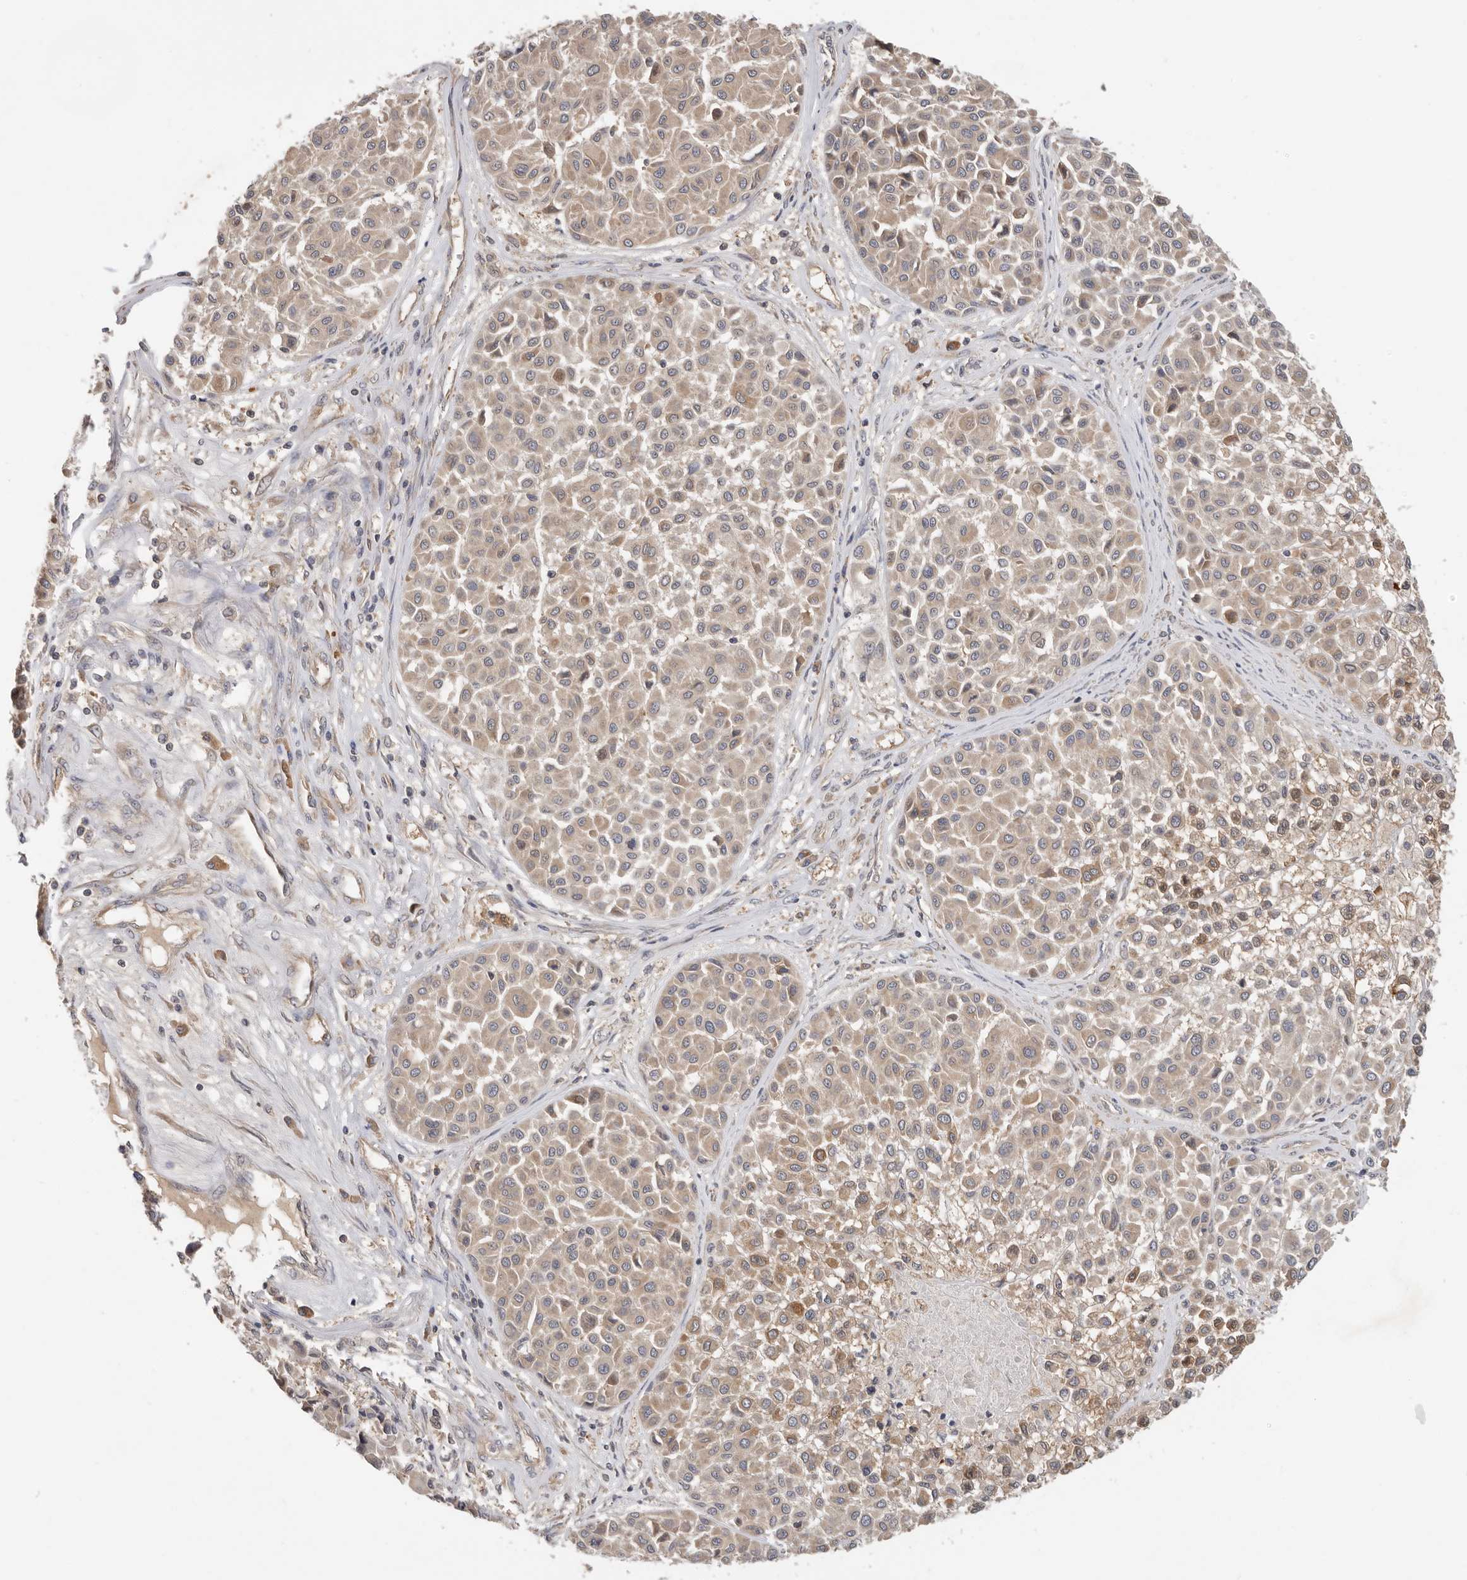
{"staining": {"intensity": "weak", "quantity": ">75%", "location": "cytoplasmic/membranous"}, "tissue": "melanoma", "cell_type": "Tumor cells", "image_type": "cancer", "snomed": [{"axis": "morphology", "description": "Malignant melanoma, Metastatic site"}, {"axis": "topography", "description": "Soft tissue"}], "caption": "DAB (3,3'-diaminobenzidine) immunohistochemical staining of melanoma shows weak cytoplasmic/membranous protein expression in approximately >75% of tumor cells.", "gene": "PPP1R42", "patient": {"sex": "male", "age": 41}}